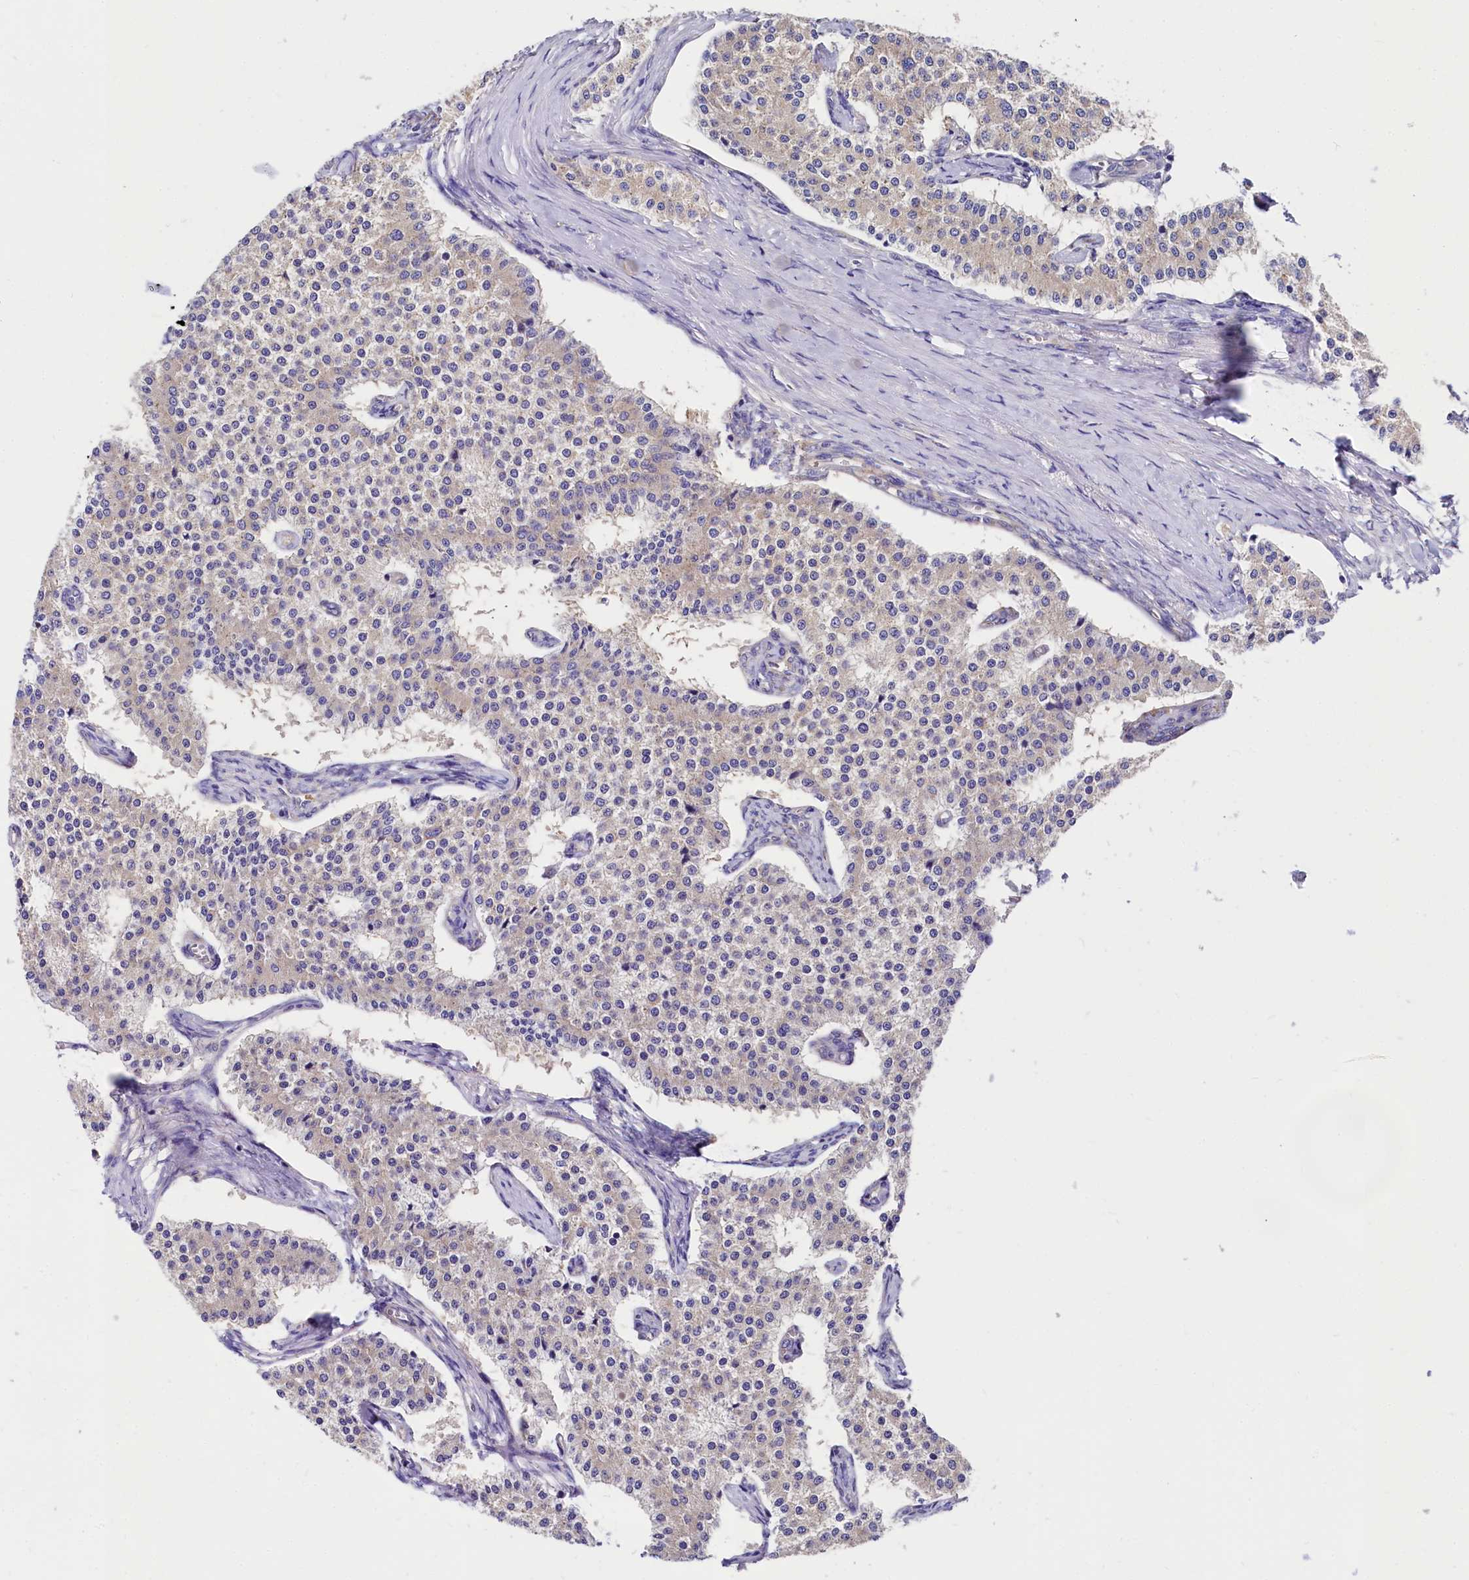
{"staining": {"intensity": "negative", "quantity": "none", "location": "none"}, "tissue": "carcinoid", "cell_type": "Tumor cells", "image_type": "cancer", "snomed": [{"axis": "morphology", "description": "Carcinoid, malignant, NOS"}, {"axis": "topography", "description": "Colon"}], "caption": "The micrograph reveals no staining of tumor cells in carcinoid.", "gene": "QARS1", "patient": {"sex": "female", "age": 52}}